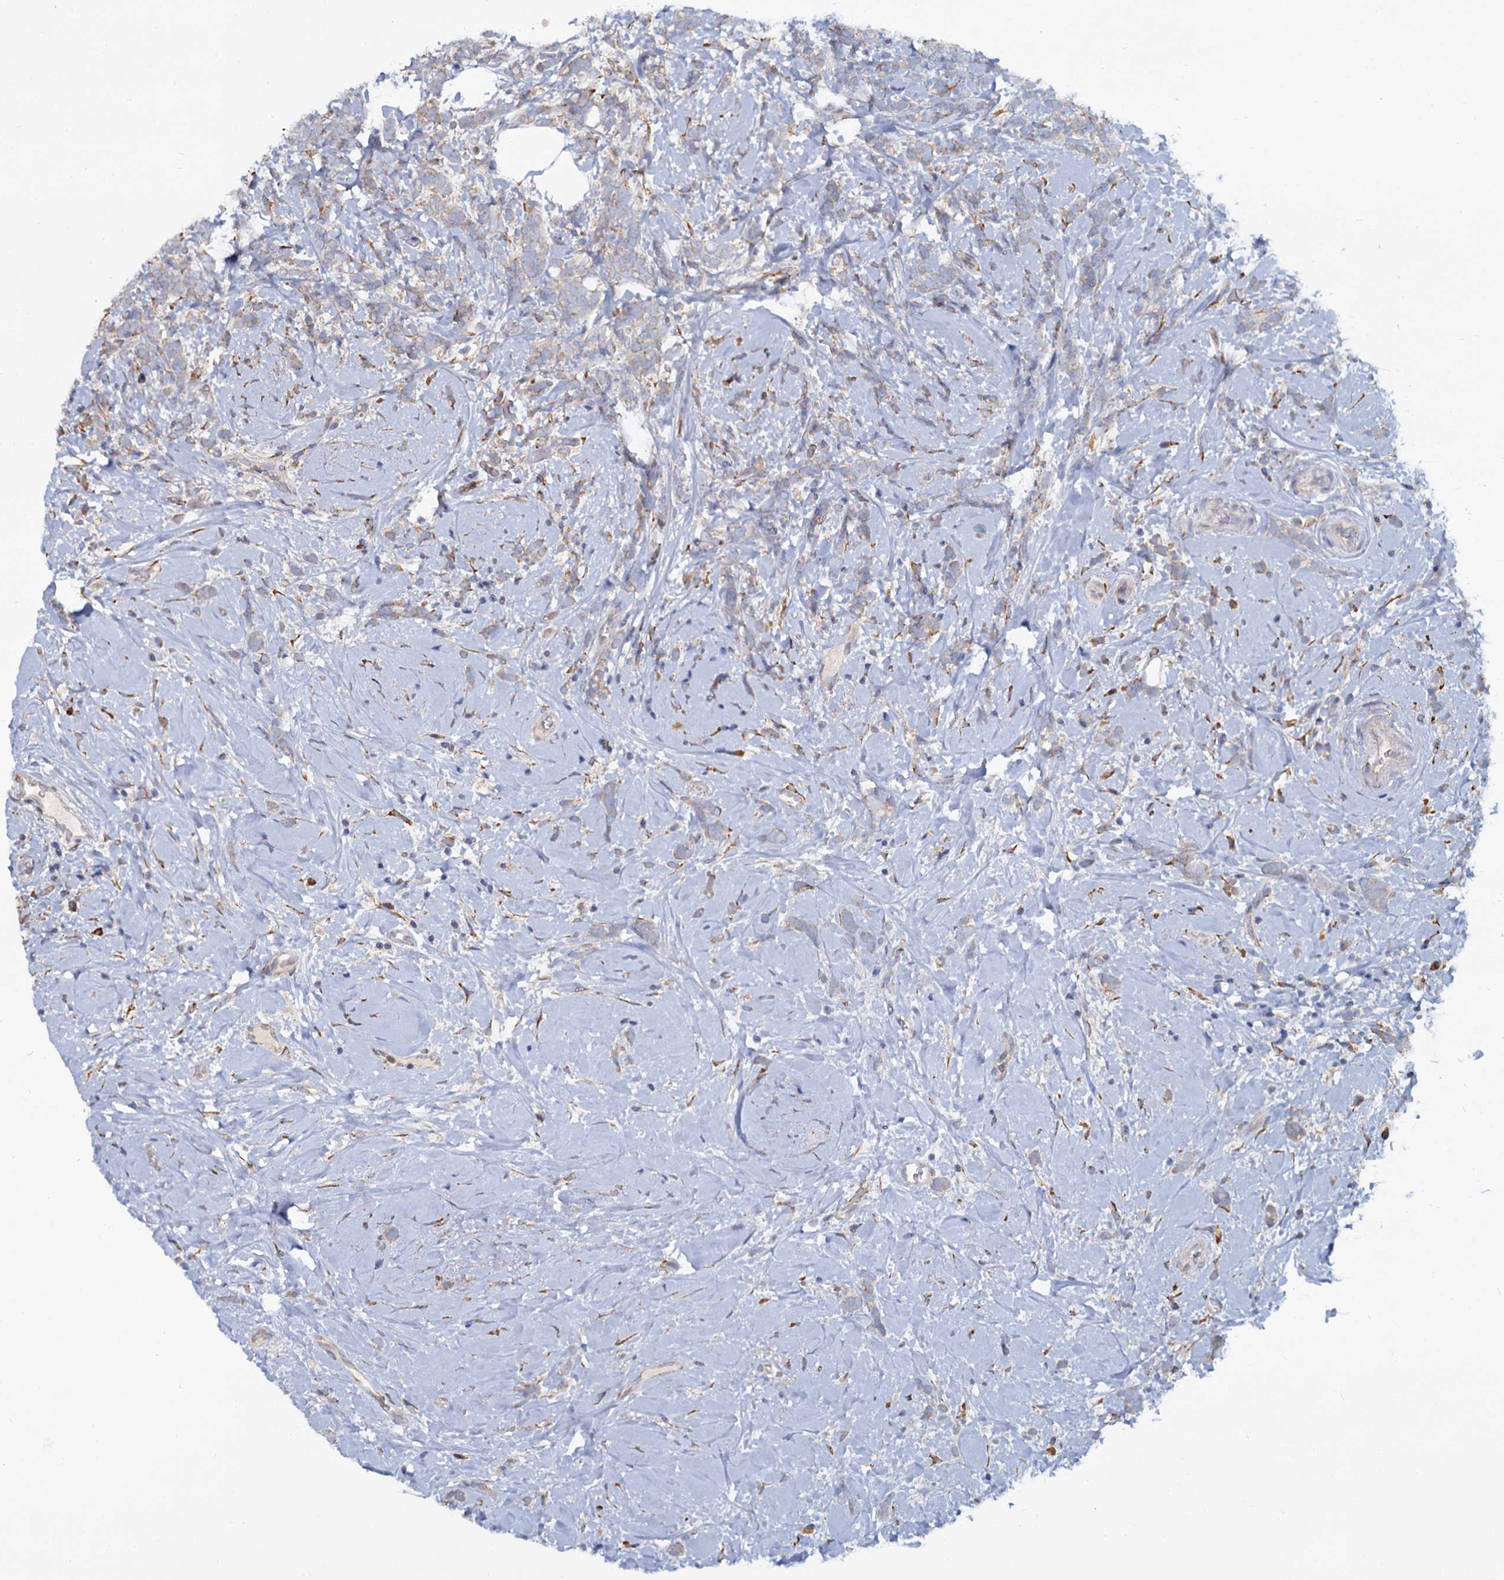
{"staining": {"intensity": "negative", "quantity": "none", "location": "none"}, "tissue": "breast cancer", "cell_type": "Tumor cells", "image_type": "cancer", "snomed": [{"axis": "morphology", "description": "Lobular carcinoma"}, {"axis": "topography", "description": "Breast"}], "caption": "Tumor cells show no significant protein expression in breast lobular carcinoma.", "gene": "LRRC51", "patient": {"sex": "female", "age": 58}}